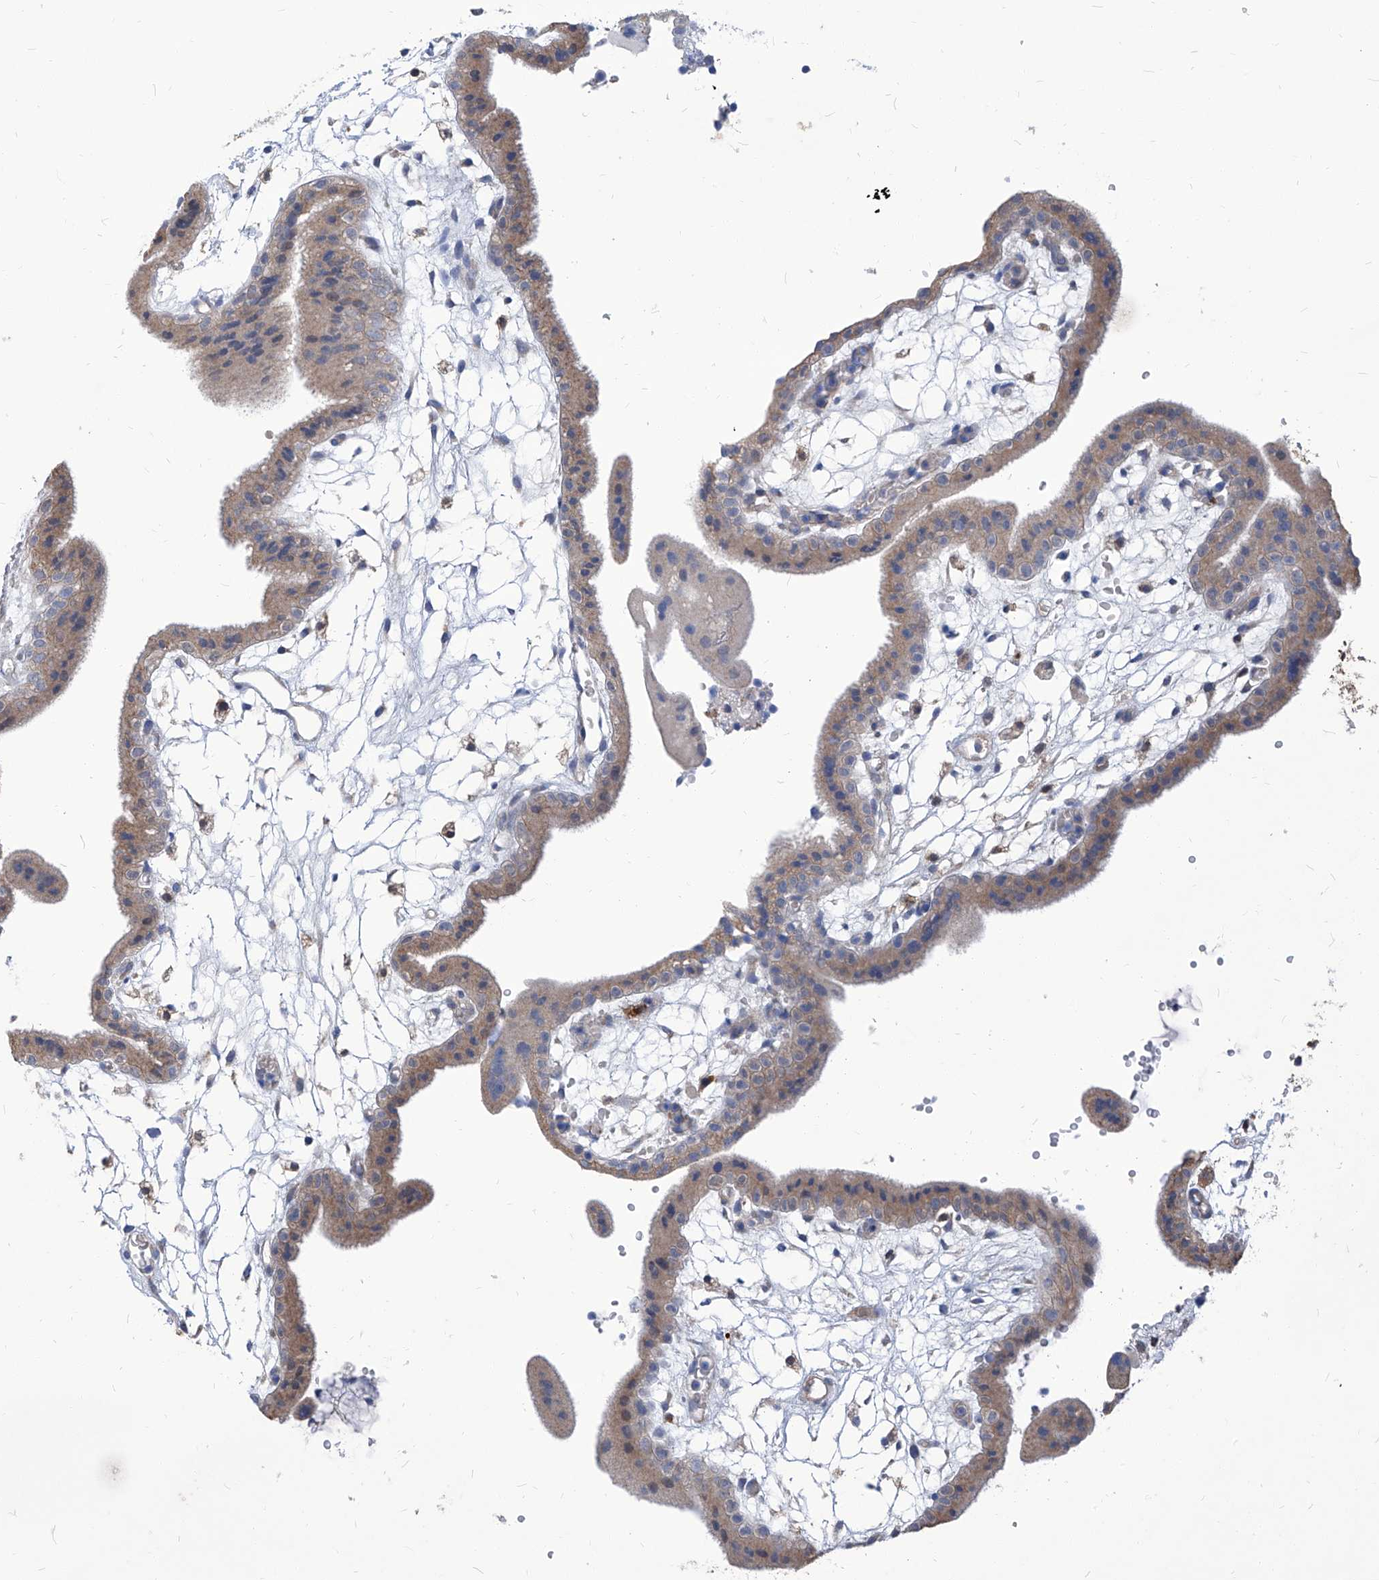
{"staining": {"intensity": "strong", "quantity": "25%-75%", "location": "cytoplasmic/membranous"}, "tissue": "placenta", "cell_type": "Decidual cells", "image_type": "normal", "snomed": [{"axis": "morphology", "description": "Normal tissue, NOS"}, {"axis": "topography", "description": "Placenta"}], "caption": "A high amount of strong cytoplasmic/membranous staining is present in approximately 25%-75% of decidual cells in benign placenta. (DAB IHC, brown staining for protein, blue staining for nuclei).", "gene": "ABRACL", "patient": {"sex": "female", "age": 18}}